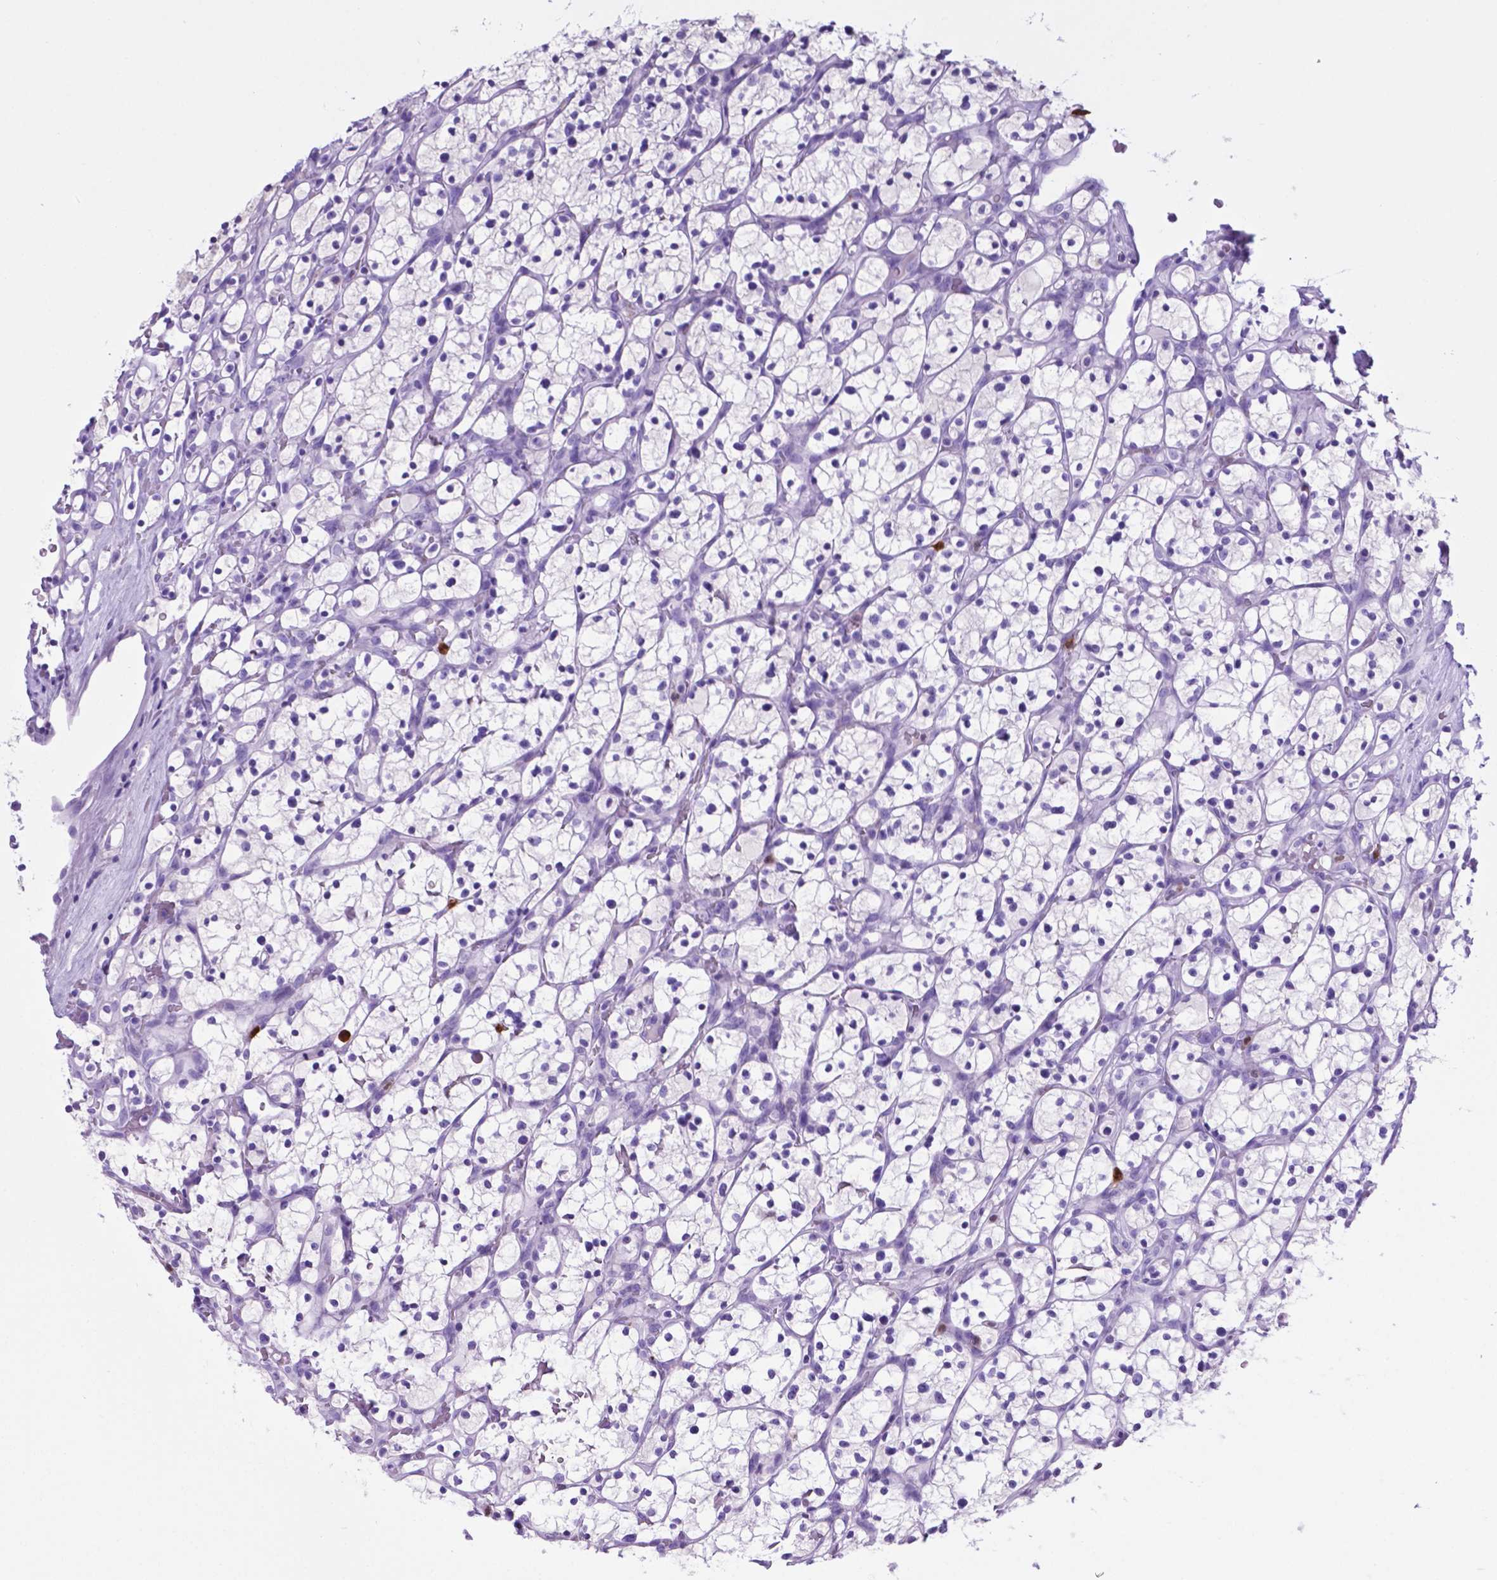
{"staining": {"intensity": "negative", "quantity": "none", "location": "none"}, "tissue": "renal cancer", "cell_type": "Tumor cells", "image_type": "cancer", "snomed": [{"axis": "morphology", "description": "Adenocarcinoma, NOS"}, {"axis": "topography", "description": "Kidney"}], "caption": "This is an immunohistochemistry histopathology image of renal cancer (adenocarcinoma). There is no positivity in tumor cells.", "gene": "LZTR1", "patient": {"sex": "female", "age": 64}}